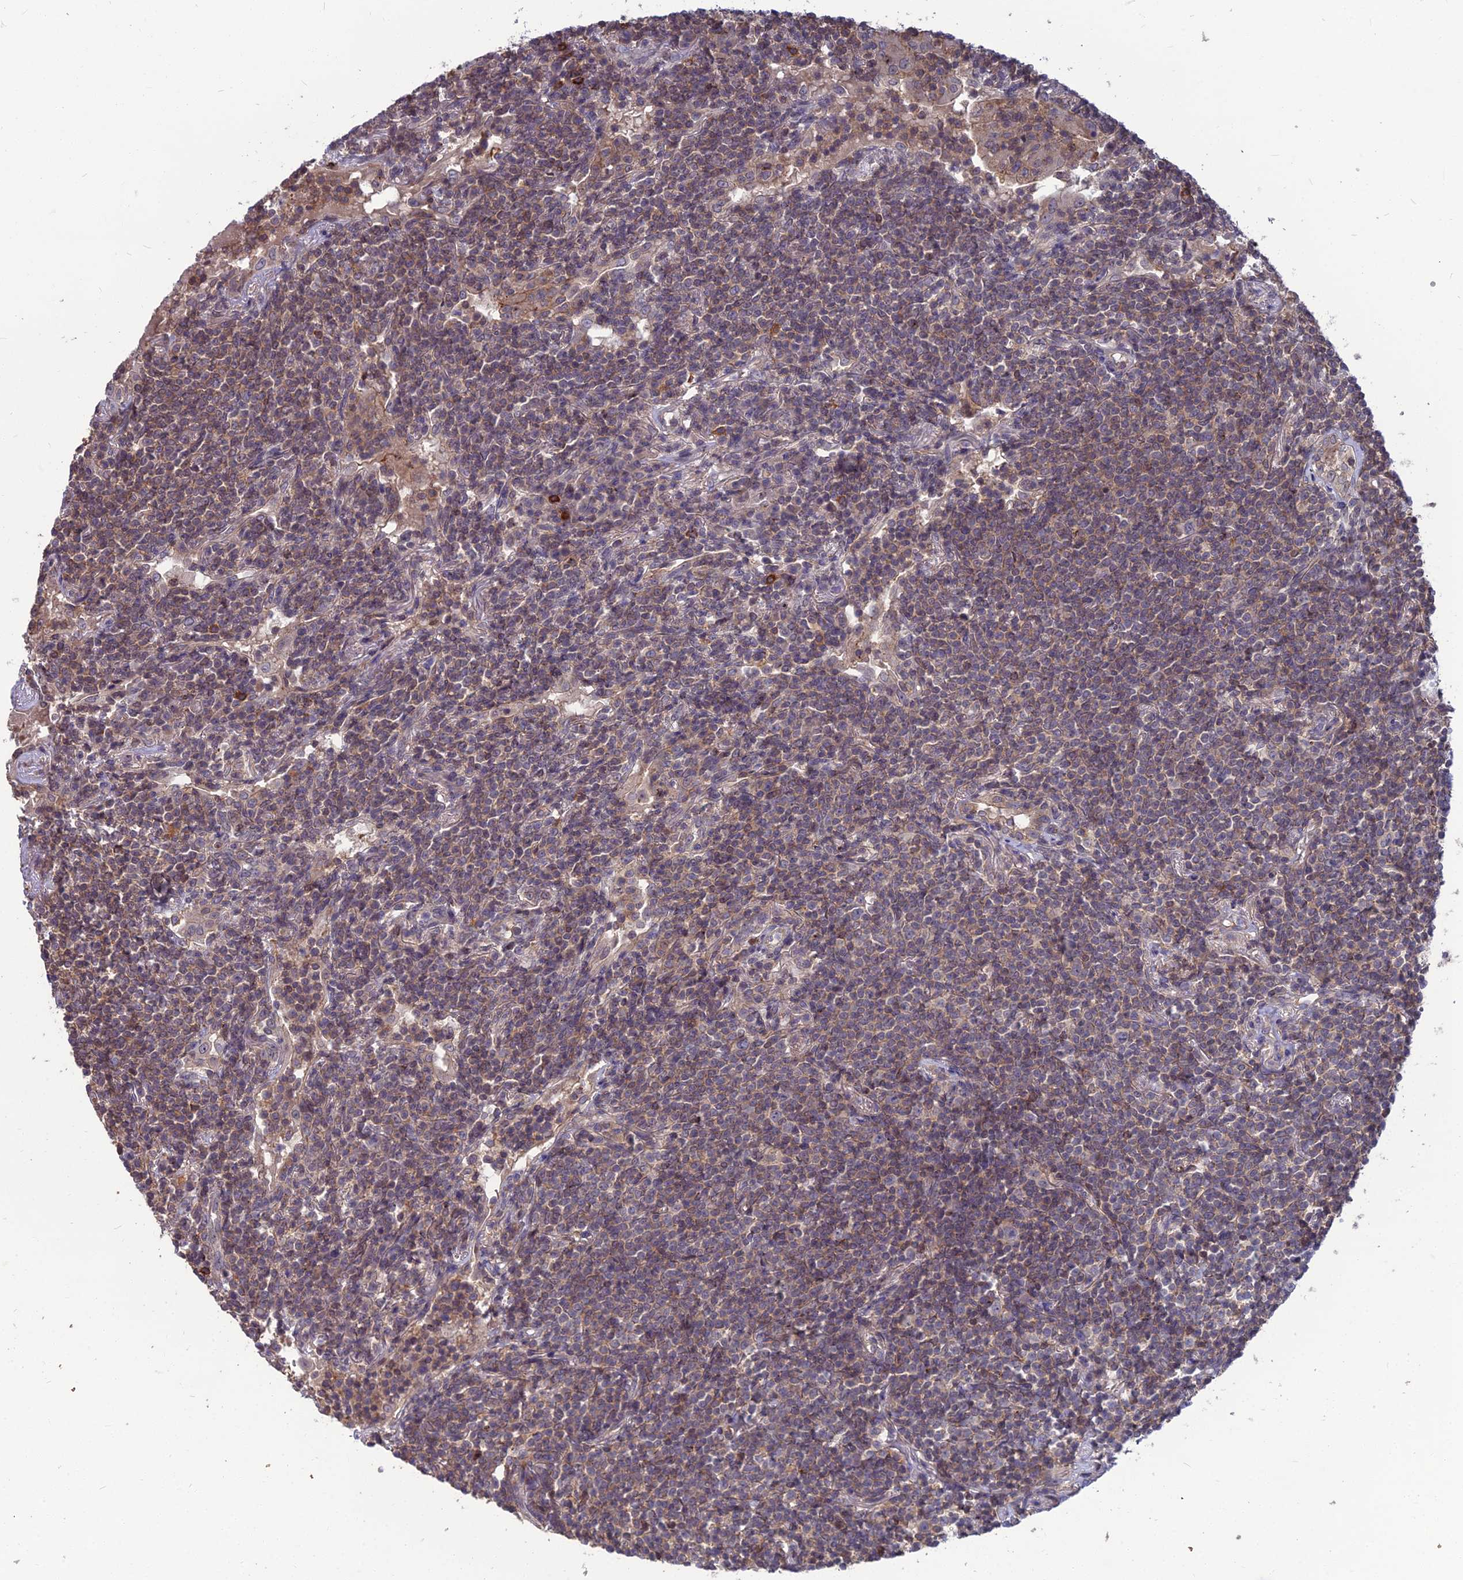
{"staining": {"intensity": "weak", "quantity": ">75%", "location": "cytoplasmic/membranous"}, "tissue": "lymphoma", "cell_type": "Tumor cells", "image_type": "cancer", "snomed": [{"axis": "morphology", "description": "Malignant lymphoma, non-Hodgkin's type, Low grade"}, {"axis": "topography", "description": "Lung"}], "caption": "Protein expression analysis of lymphoma displays weak cytoplasmic/membranous expression in about >75% of tumor cells.", "gene": "OPA3", "patient": {"sex": "female", "age": 71}}